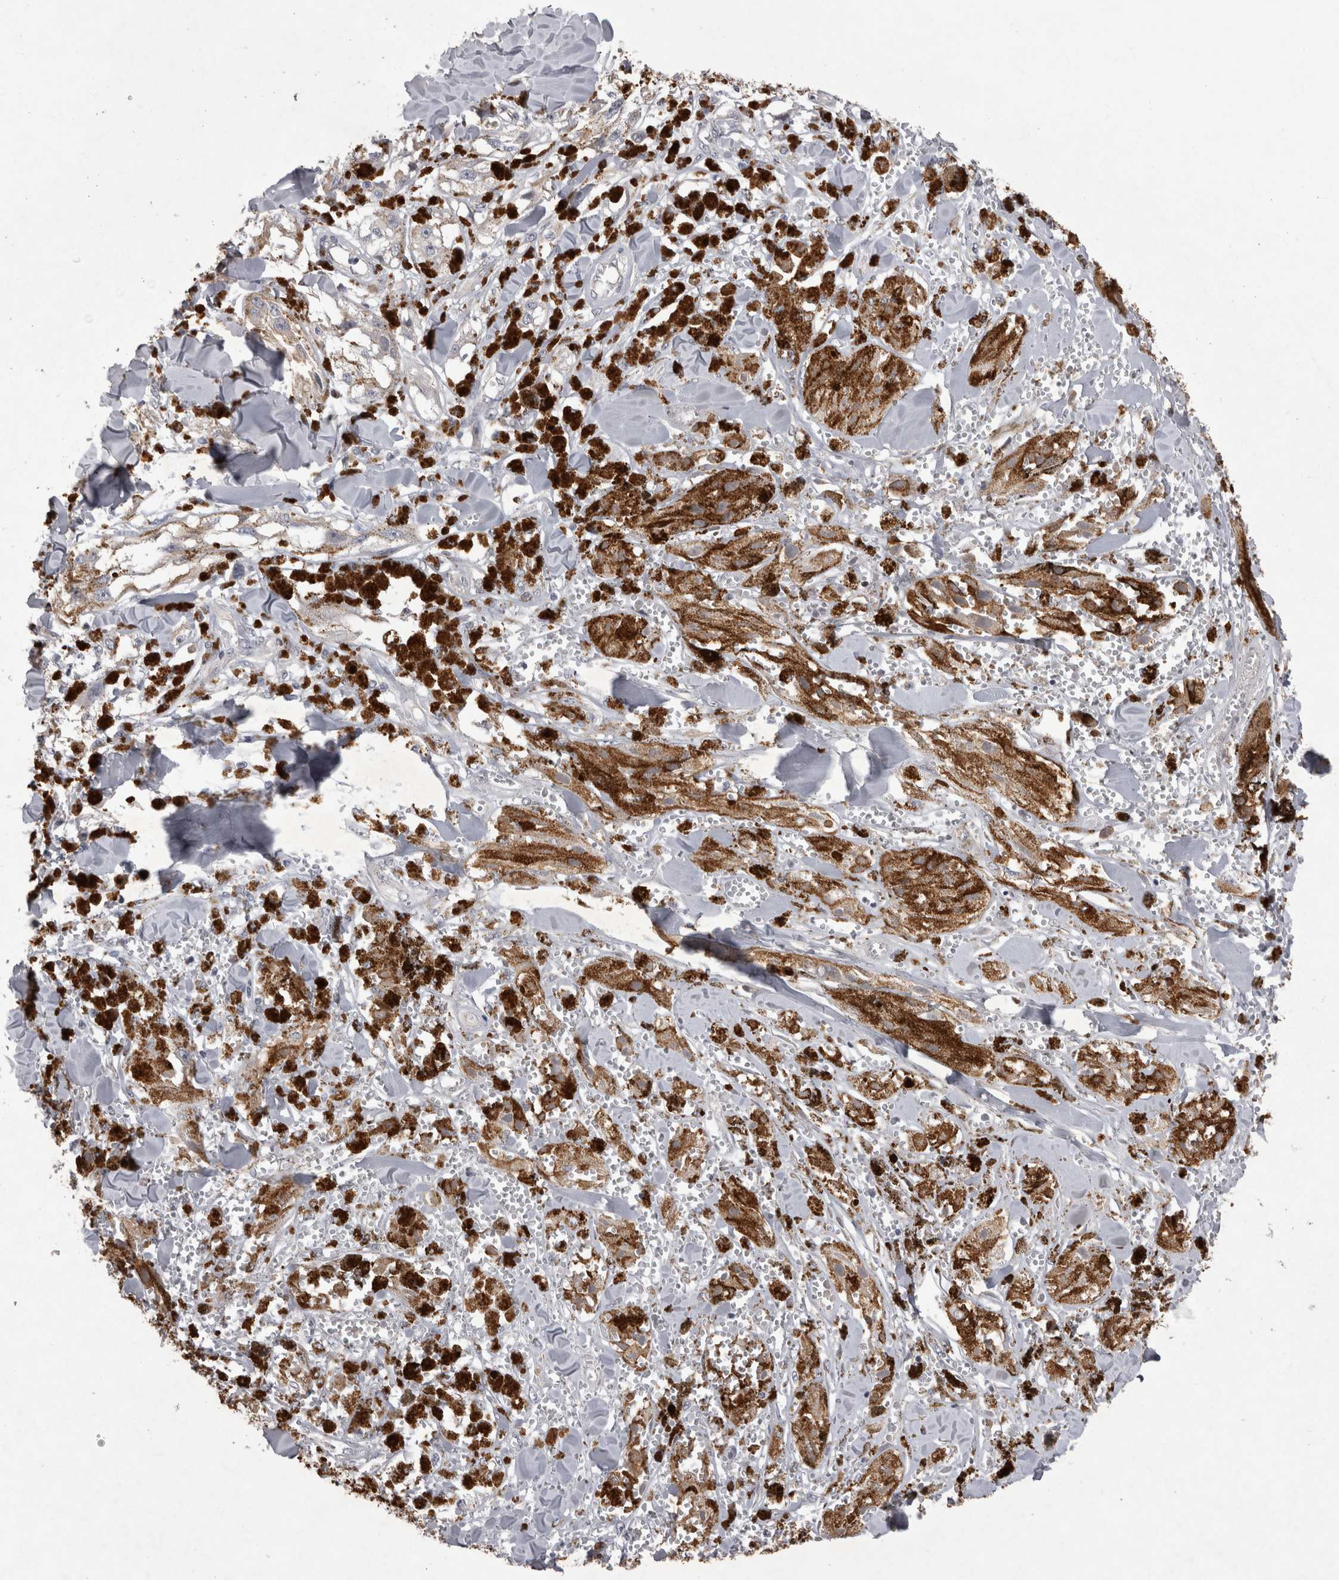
{"staining": {"intensity": "negative", "quantity": "none", "location": "none"}, "tissue": "melanoma", "cell_type": "Tumor cells", "image_type": "cancer", "snomed": [{"axis": "morphology", "description": "Malignant melanoma, NOS"}, {"axis": "topography", "description": "Skin"}], "caption": "IHC histopathology image of human malignant melanoma stained for a protein (brown), which shows no positivity in tumor cells. (DAB IHC with hematoxylin counter stain).", "gene": "CTBS", "patient": {"sex": "male", "age": 88}}